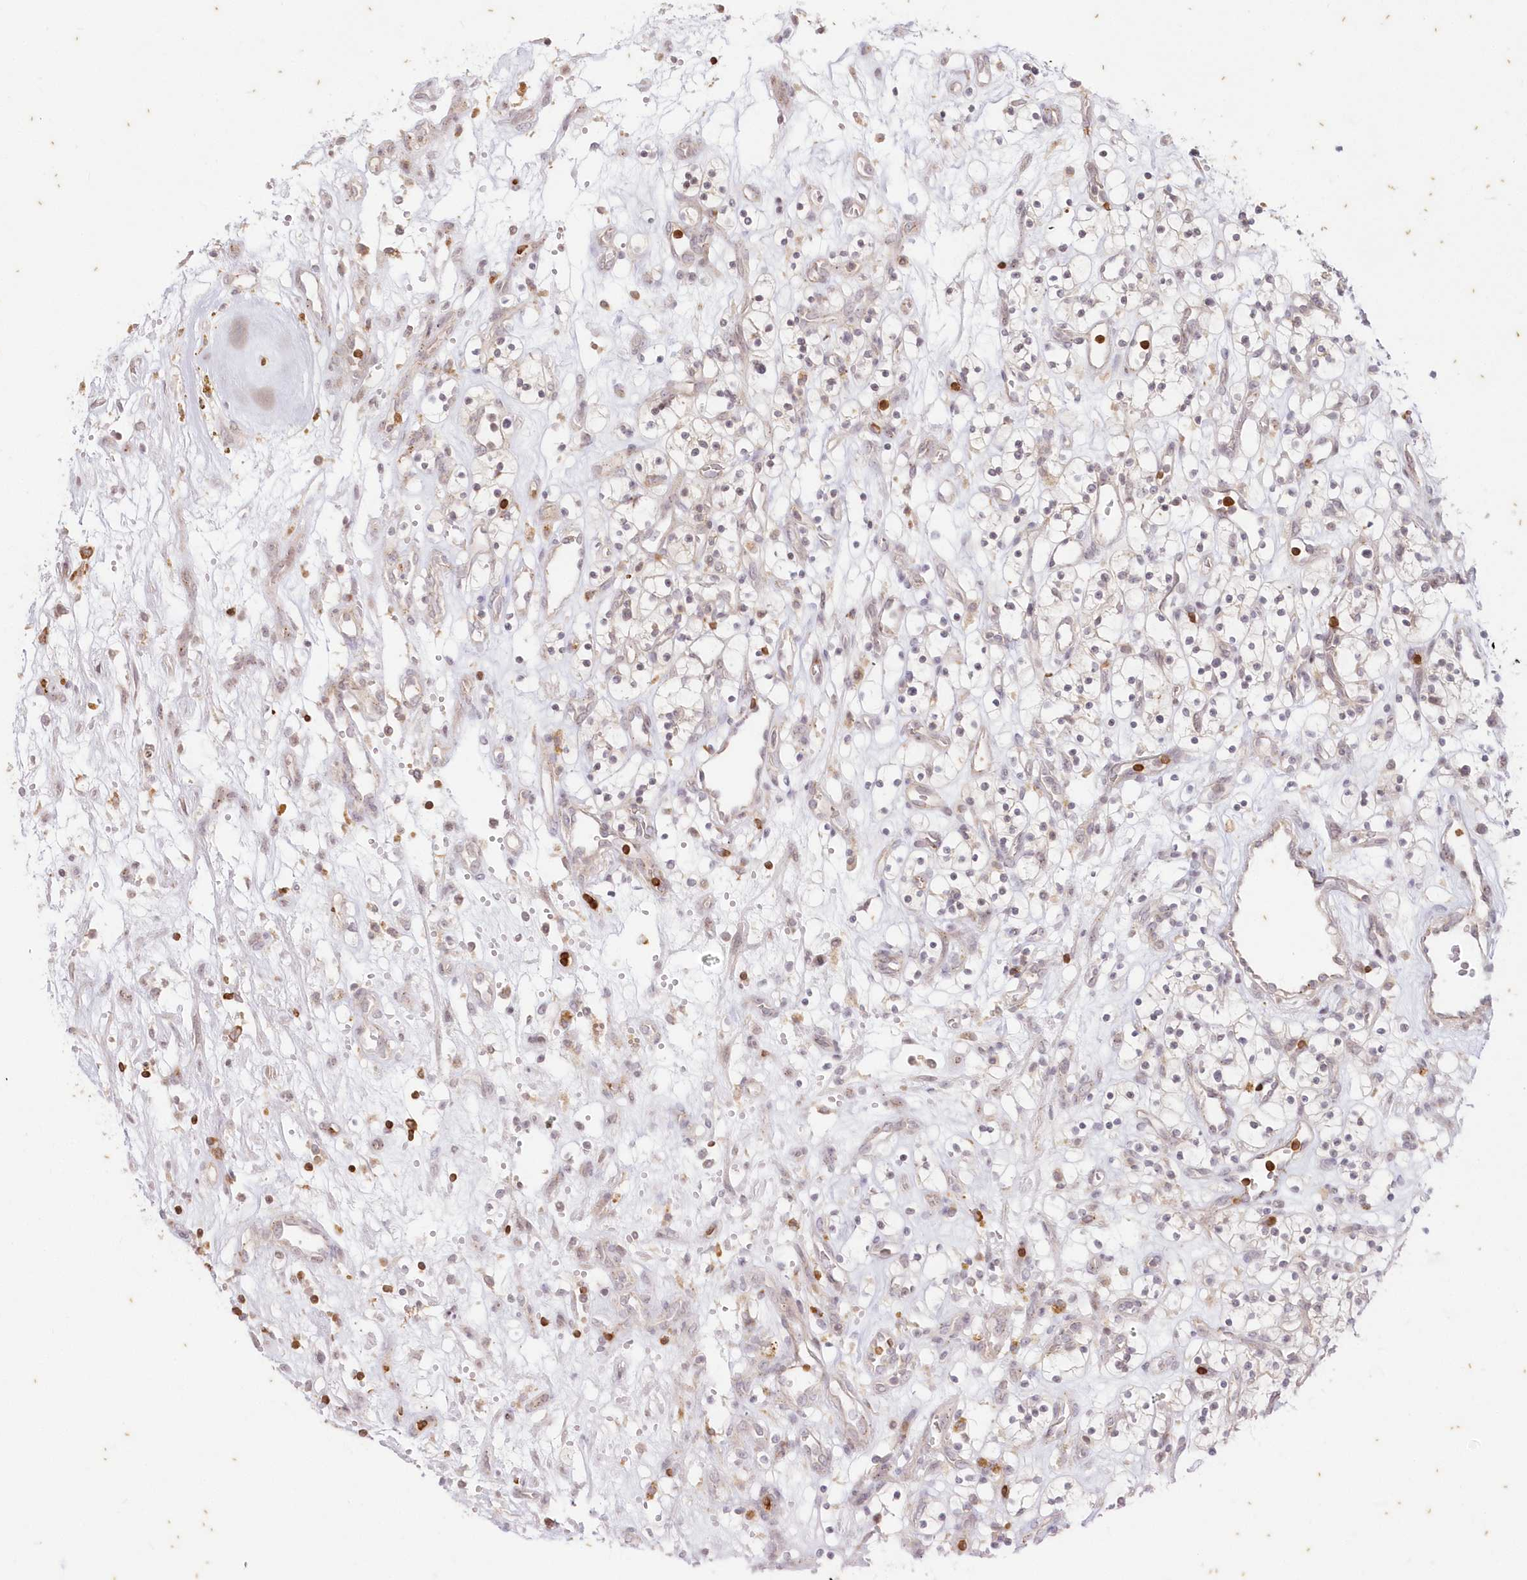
{"staining": {"intensity": "negative", "quantity": "none", "location": "none"}, "tissue": "renal cancer", "cell_type": "Tumor cells", "image_type": "cancer", "snomed": [{"axis": "morphology", "description": "Adenocarcinoma, NOS"}, {"axis": "topography", "description": "Kidney"}], "caption": "The photomicrograph demonstrates no significant staining in tumor cells of renal cancer (adenocarcinoma). Nuclei are stained in blue.", "gene": "MTMR3", "patient": {"sex": "female", "age": 57}}